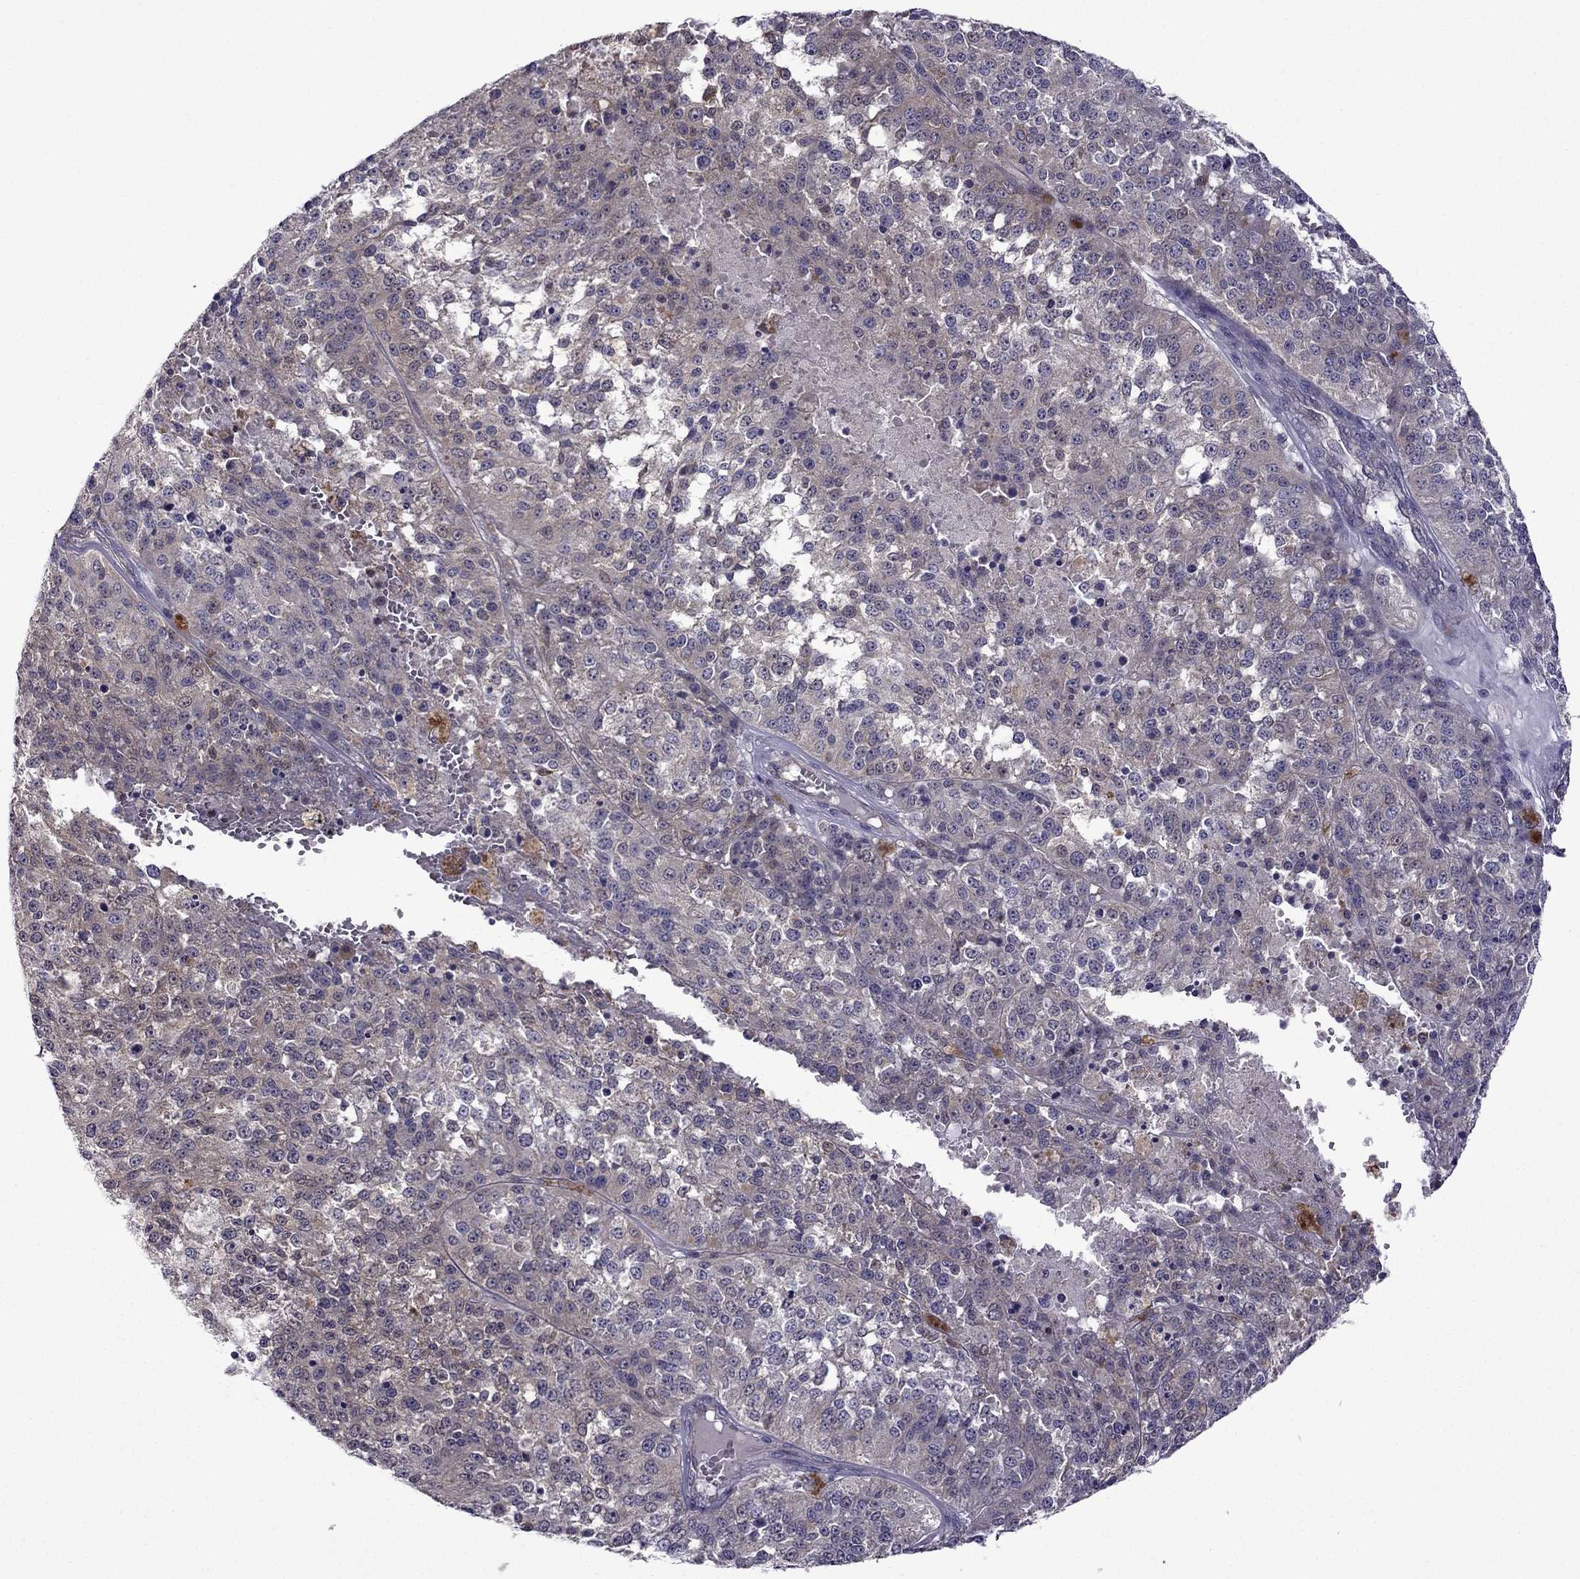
{"staining": {"intensity": "weak", "quantity": ">75%", "location": "cytoplasmic/membranous"}, "tissue": "melanoma", "cell_type": "Tumor cells", "image_type": "cancer", "snomed": [{"axis": "morphology", "description": "Malignant melanoma, Metastatic site"}, {"axis": "topography", "description": "Lymph node"}], "caption": "Protein positivity by immunohistochemistry (IHC) demonstrates weak cytoplasmic/membranous positivity in about >75% of tumor cells in malignant melanoma (metastatic site).", "gene": "CDK5", "patient": {"sex": "female", "age": 64}}